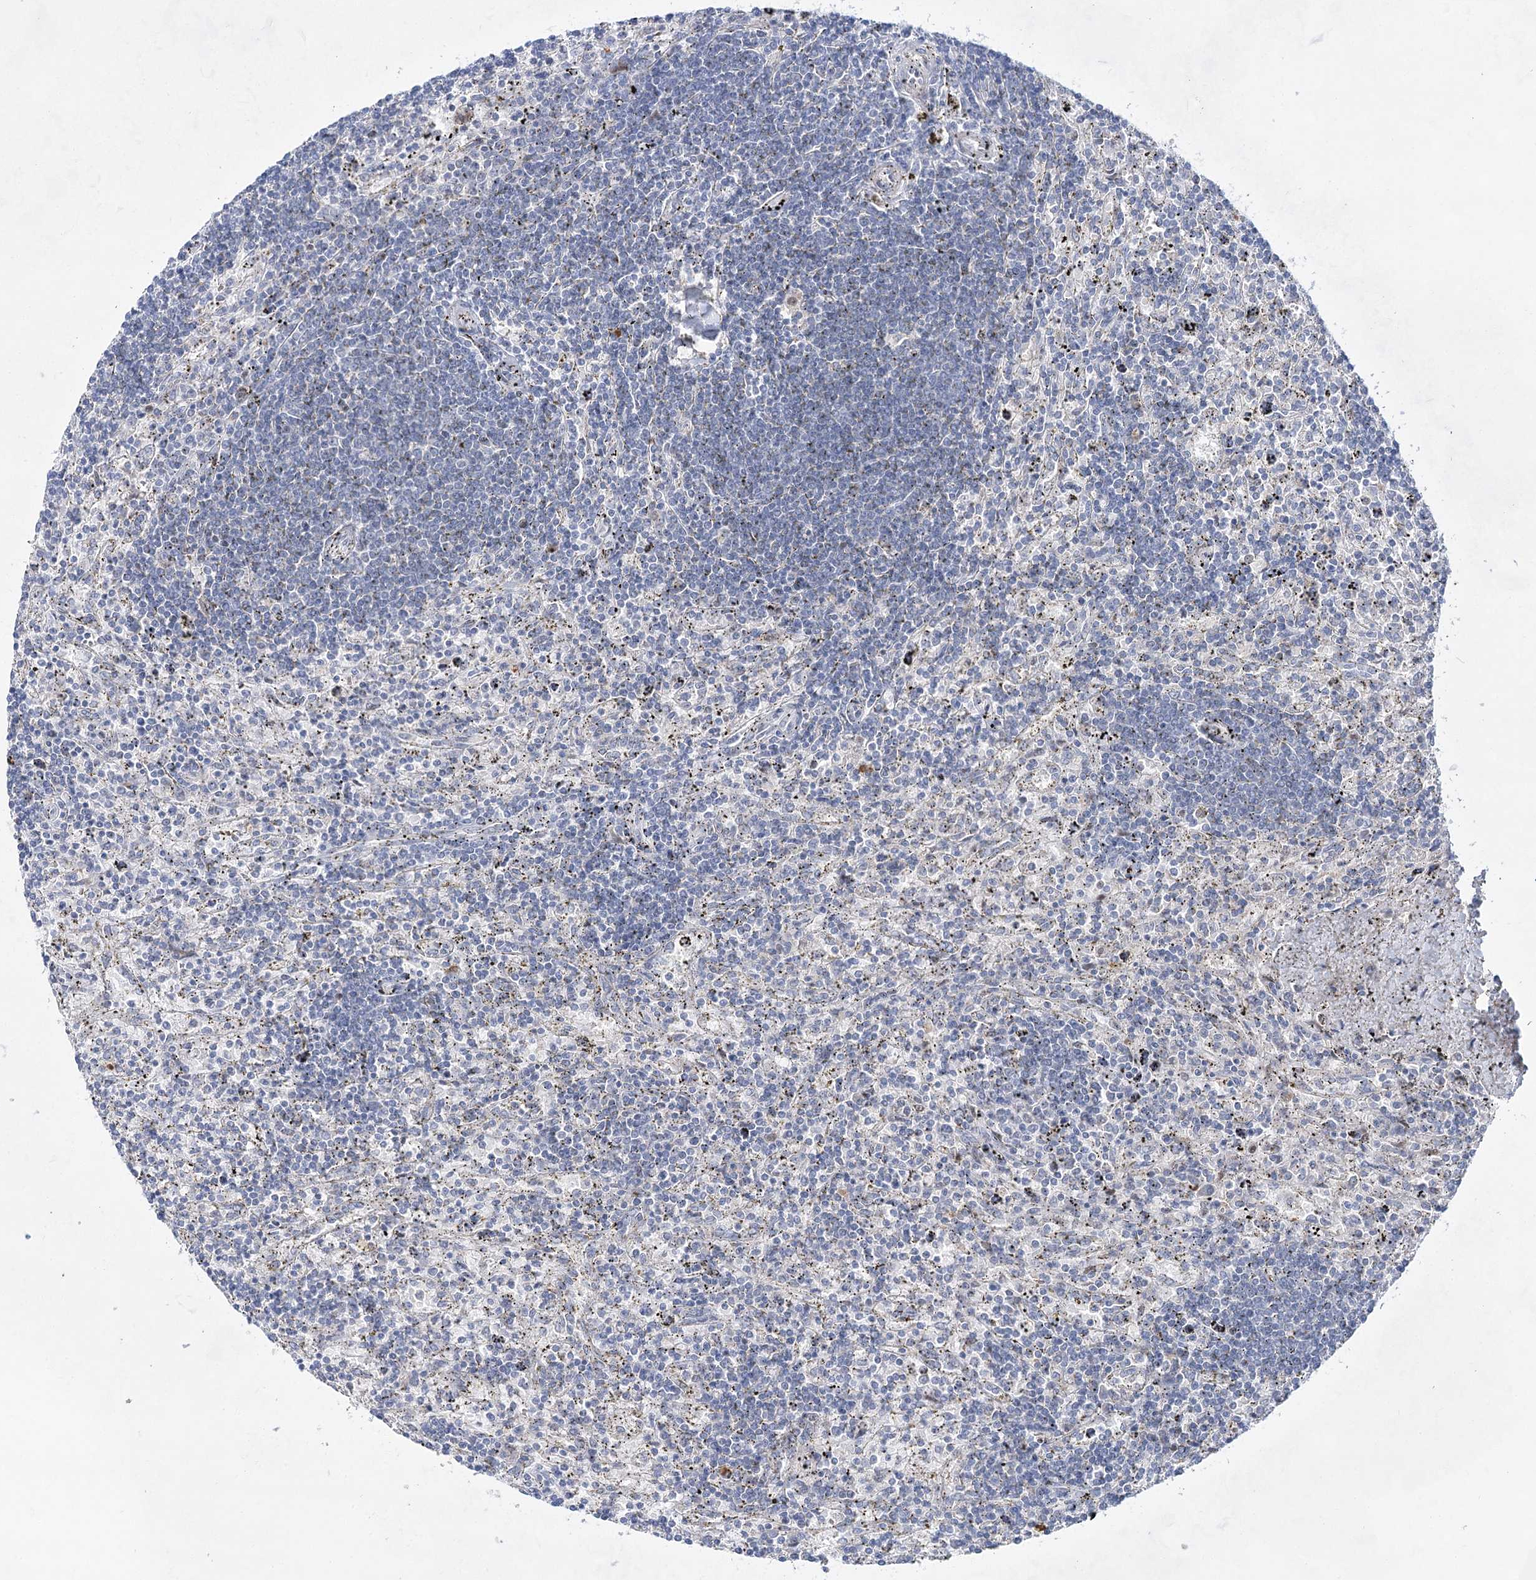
{"staining": {"intensity": "negative", "quantity": "none", "location": "none"}, "tissue": "lymphoma", "cell_type": "Tumor cells", "image_type": "cancer", "snomed": [{"axis": "morphology", "description": "Malignant lymphoma, non-Hodgkin's type, Low grade"}, {"axis": "topography", "description": "Spleen"}], "caption": "Immunohistochemistry histopathology image of human lymphoma stained for a protein (brown), which exhibits no staining in tumor cells.", "gene": "BPHL", "patient": {"sex": "male", "age": 76}}